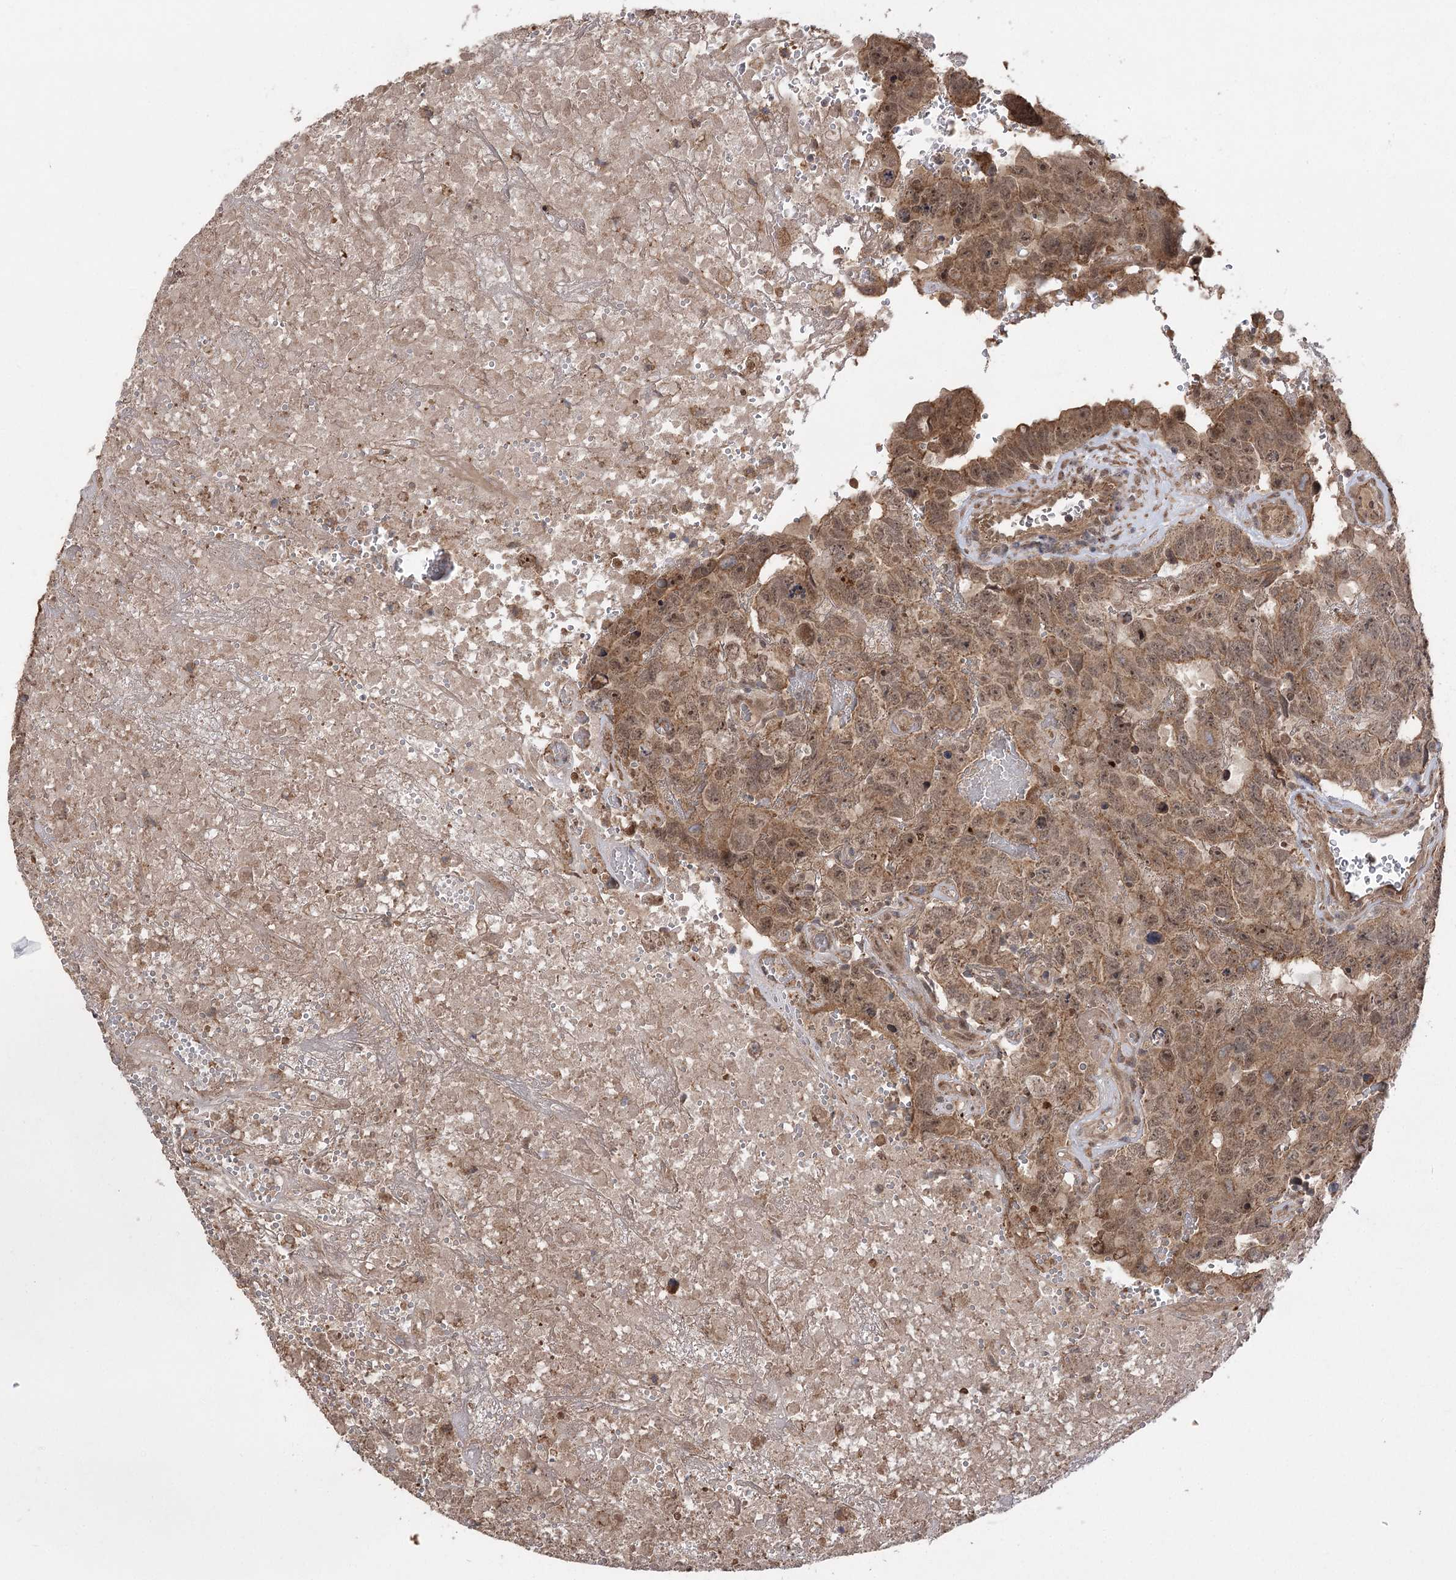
{"staining": {"intensity": "moderate", "quantity": ">75%", "location": "cytoplasmic/membranous,nuclear"}, "tissue": "testis cancer", "cell_type": "Tumor cells", "image_type": "cancer", "snomed": [{"axis": "morphology", "description": "Carcinoma, Embryonal, NOS"}, {"axis": "topography", "description": "Testis"}], "caption": "IHC of human testis cancer exhibits medium levels of moderate cytoplasmic/membranous and nuclear positivity in about >75% of tumor cells.", "gene": "TENM2", "patient": {"sex": "male", "age": 45}}